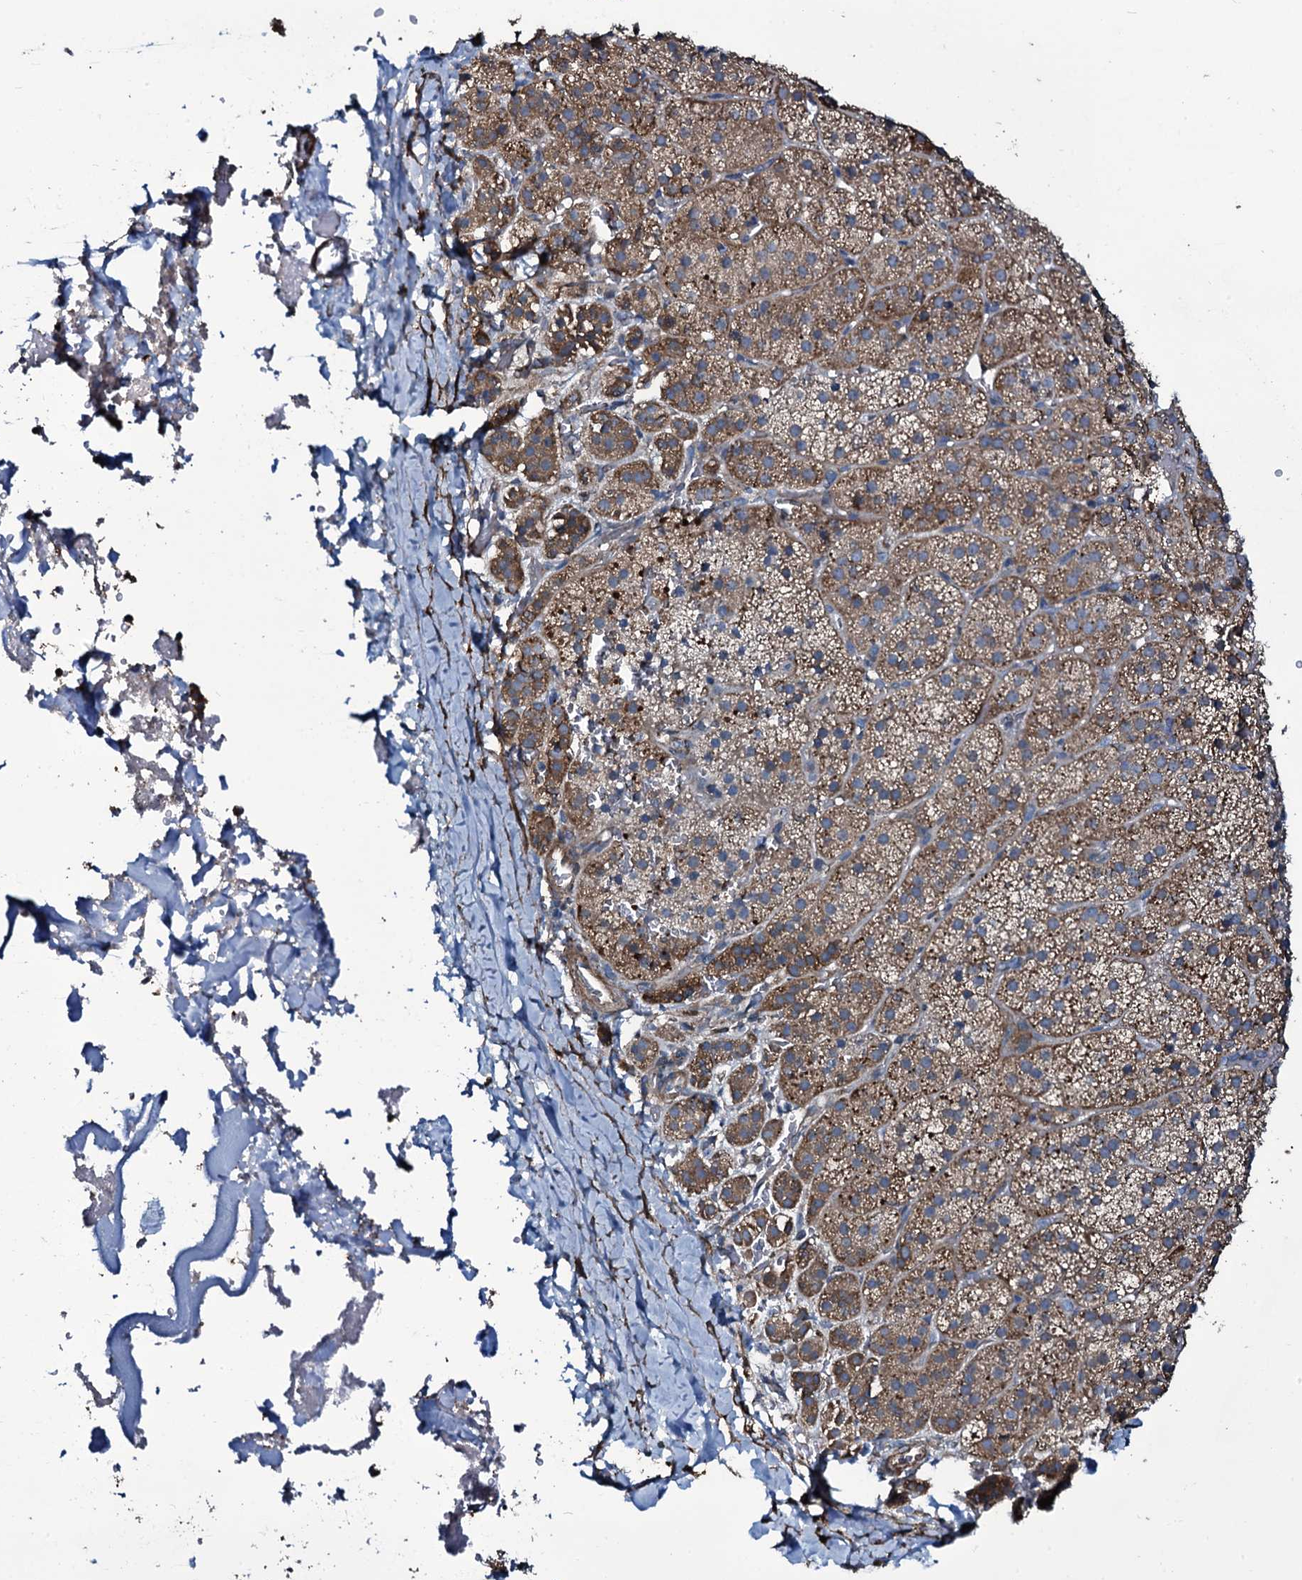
{"staining": {"intensity": "moderate", "quantity": "25%-75%", "location": "cytoplasmic/membranous"}, "tissue": "adrenal gland", "cell_type": "Glandular cells", "image_type": "normal", "snomed": [{"axis": "morphology", "description": "Normal tissue, NOS"}, {"axis": "topography", "description": "Adrenal gland"}], "caption": "A brown stain highlights moderate cytoplasmic/membranous positivity of a protein in glandular cells of benign adrenal gland.", "gene": "WIPF3", "patient": {"sex": "female", "age": 44}}